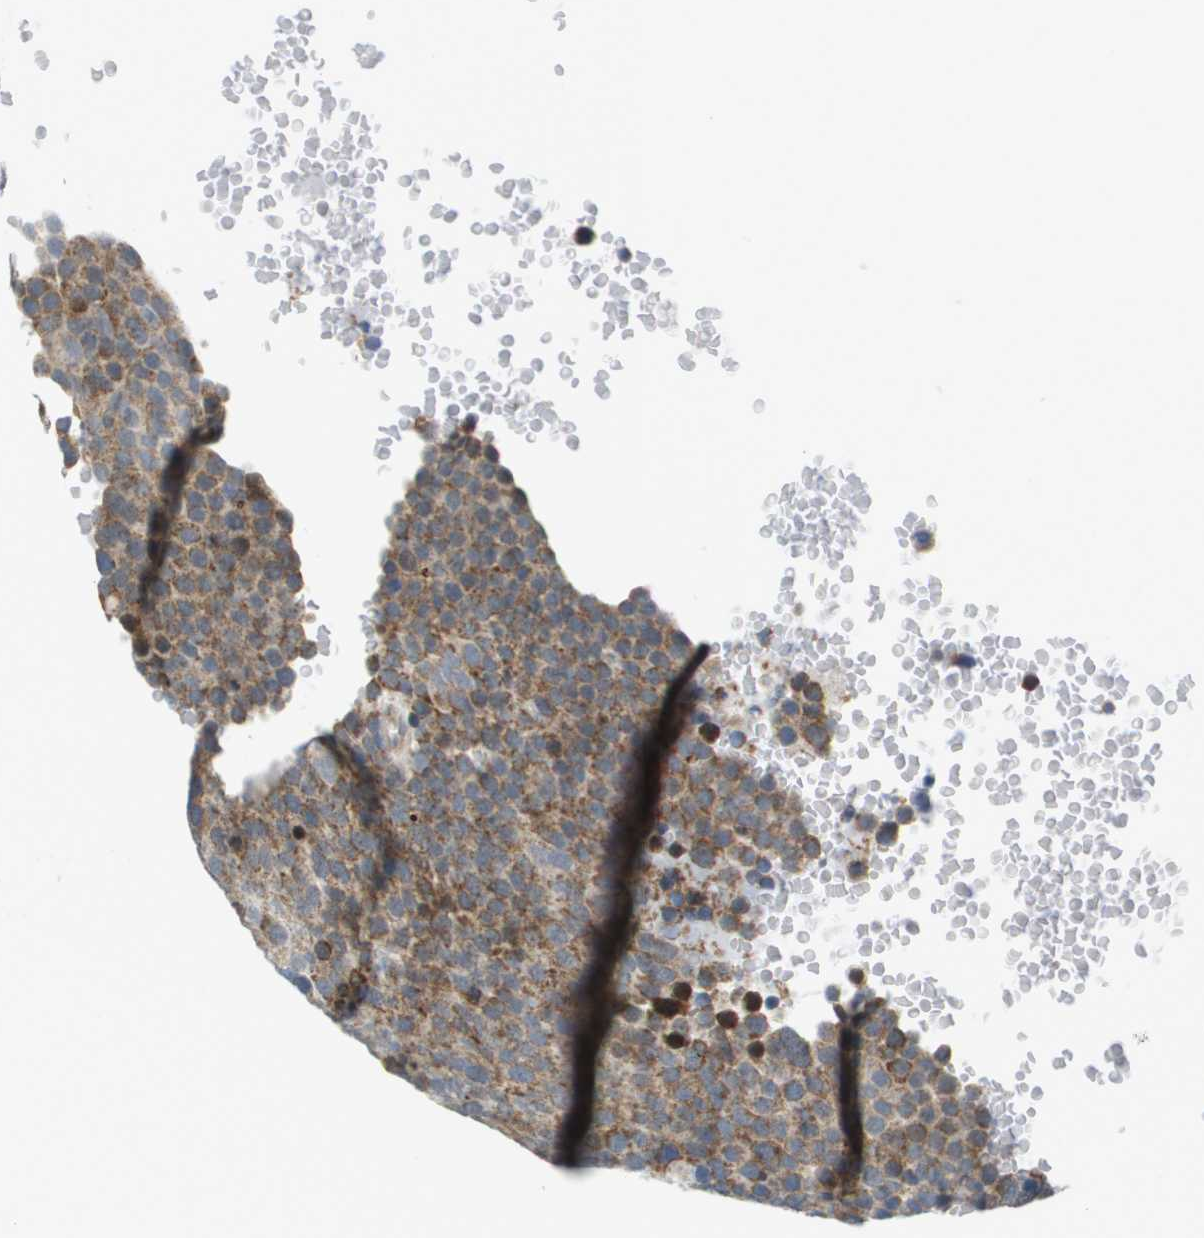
{"staining": {"intensity": "weak", "quantity": ">75%", "location": "cytoplasmic/membranous"}, "tissue": "testis cancer", "cell_type": "Tumor cells", "image_type": "cancer", "snomed": [{"axis": "morphology", "description": "Seminoma, NOS"}, {"axis": "topography", "description": "Testis"}], "caption": "A low amount of weak cytoplasmic/membranous expression is present in about >75% of tumor cells in testis cancer (seminoma) tissue.", "gene": "KRT23", "patient": {"sex": "male", "age": 71}}